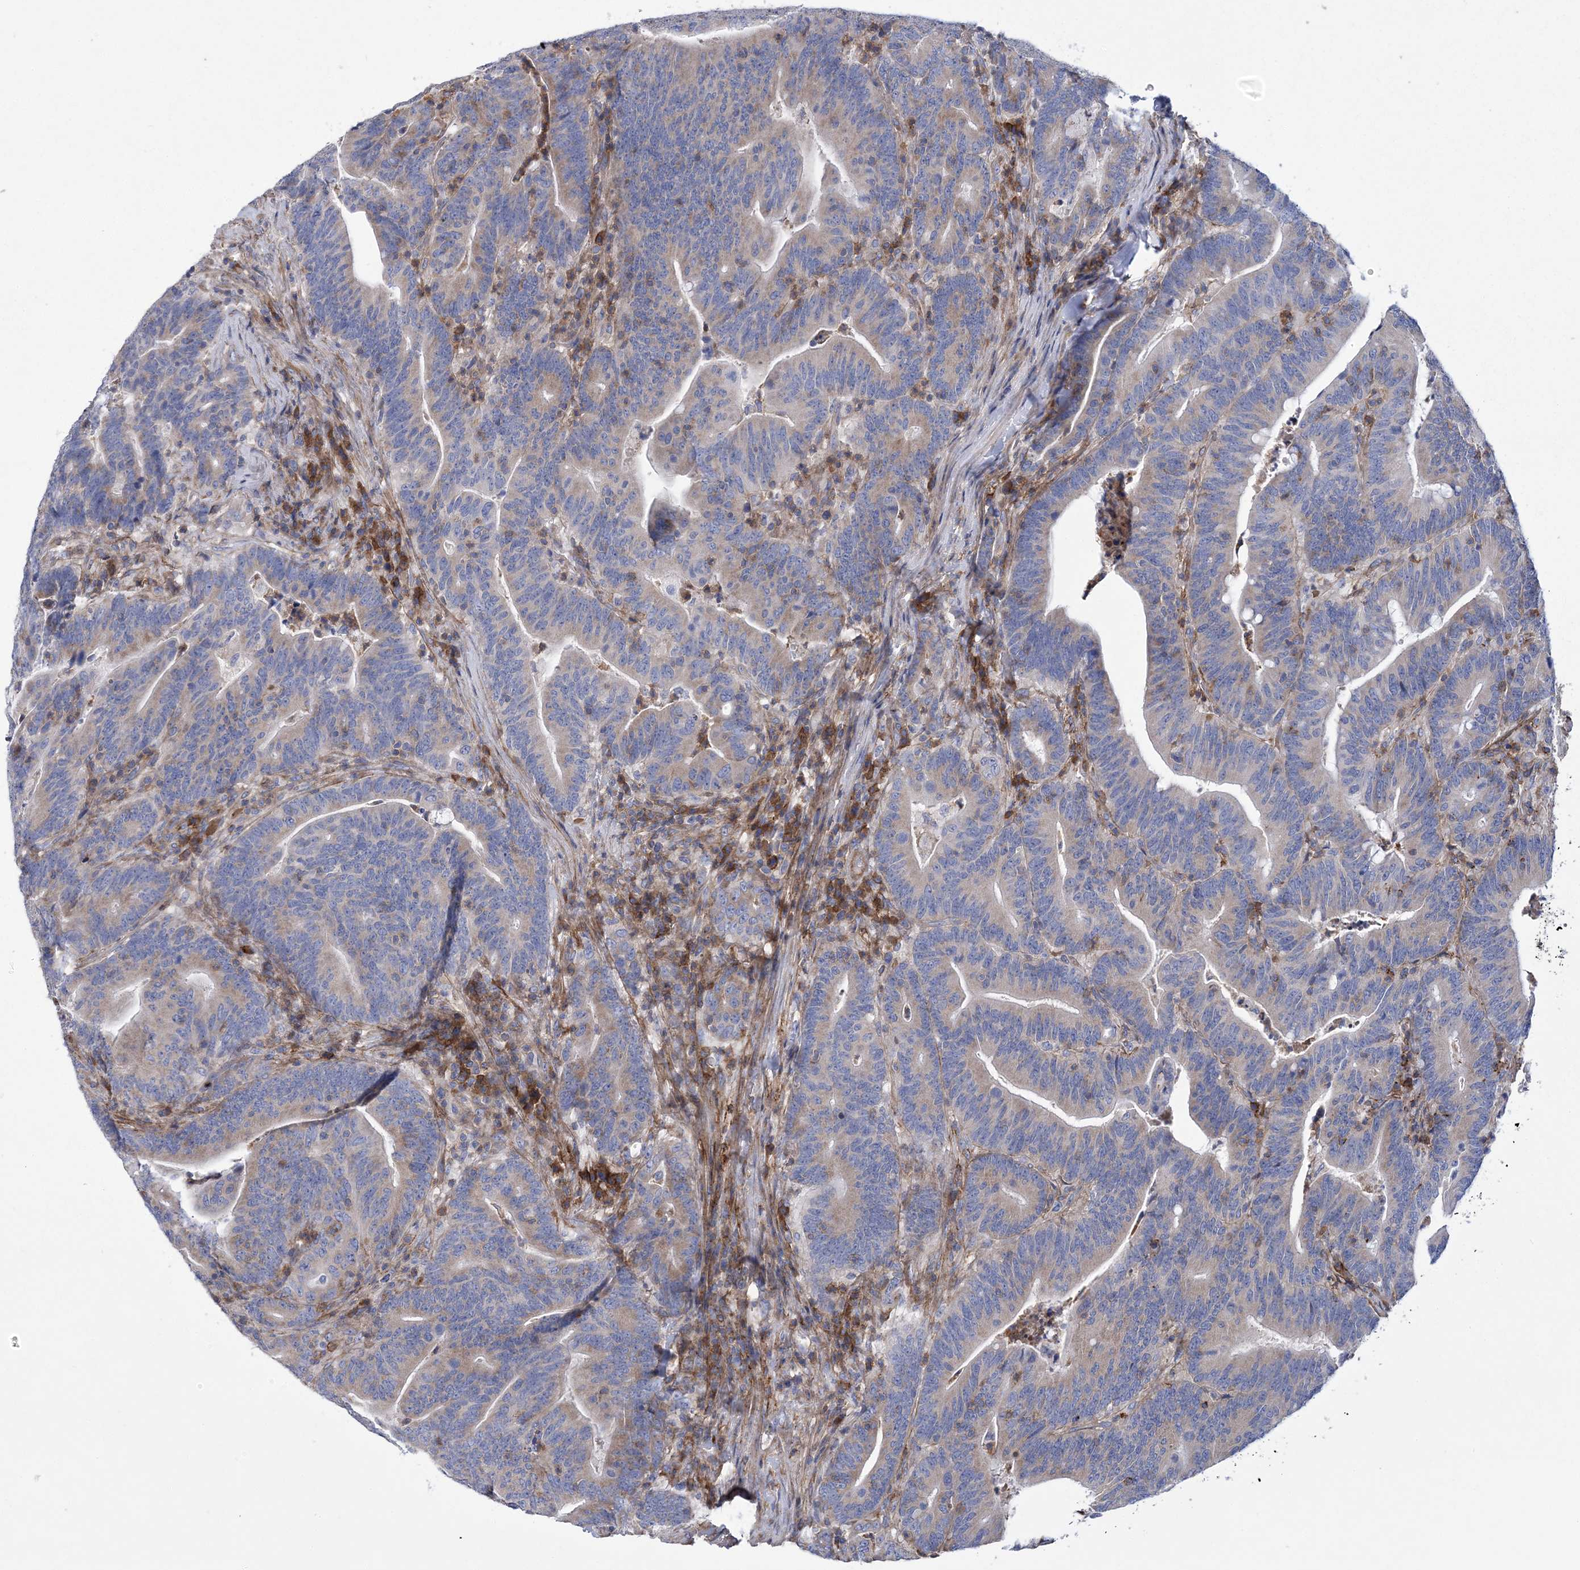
{"staining": {"intensity": "weak", "quantity": "25%-75%", "location": "cytoplasmic/membranous"}, "tissue": "colorectal cancer", "cell_type": "Tumor cells", "image_type": "cancer", "snomed": [{"axis": "morphology", "description": "Adenocarcinoma, NOS"}, {"axis": "topography", "description": "Colon"}], "caption": "Approximately 25%-75% of tumor cells in human colorectal cancer (adenocarcinoma) display weak cytoplasmic/membranous protein expression as visualized by brown immunohistochemical staining.", "gene": "ARSJ", "patient": {"sex": "female", "age": 67}}